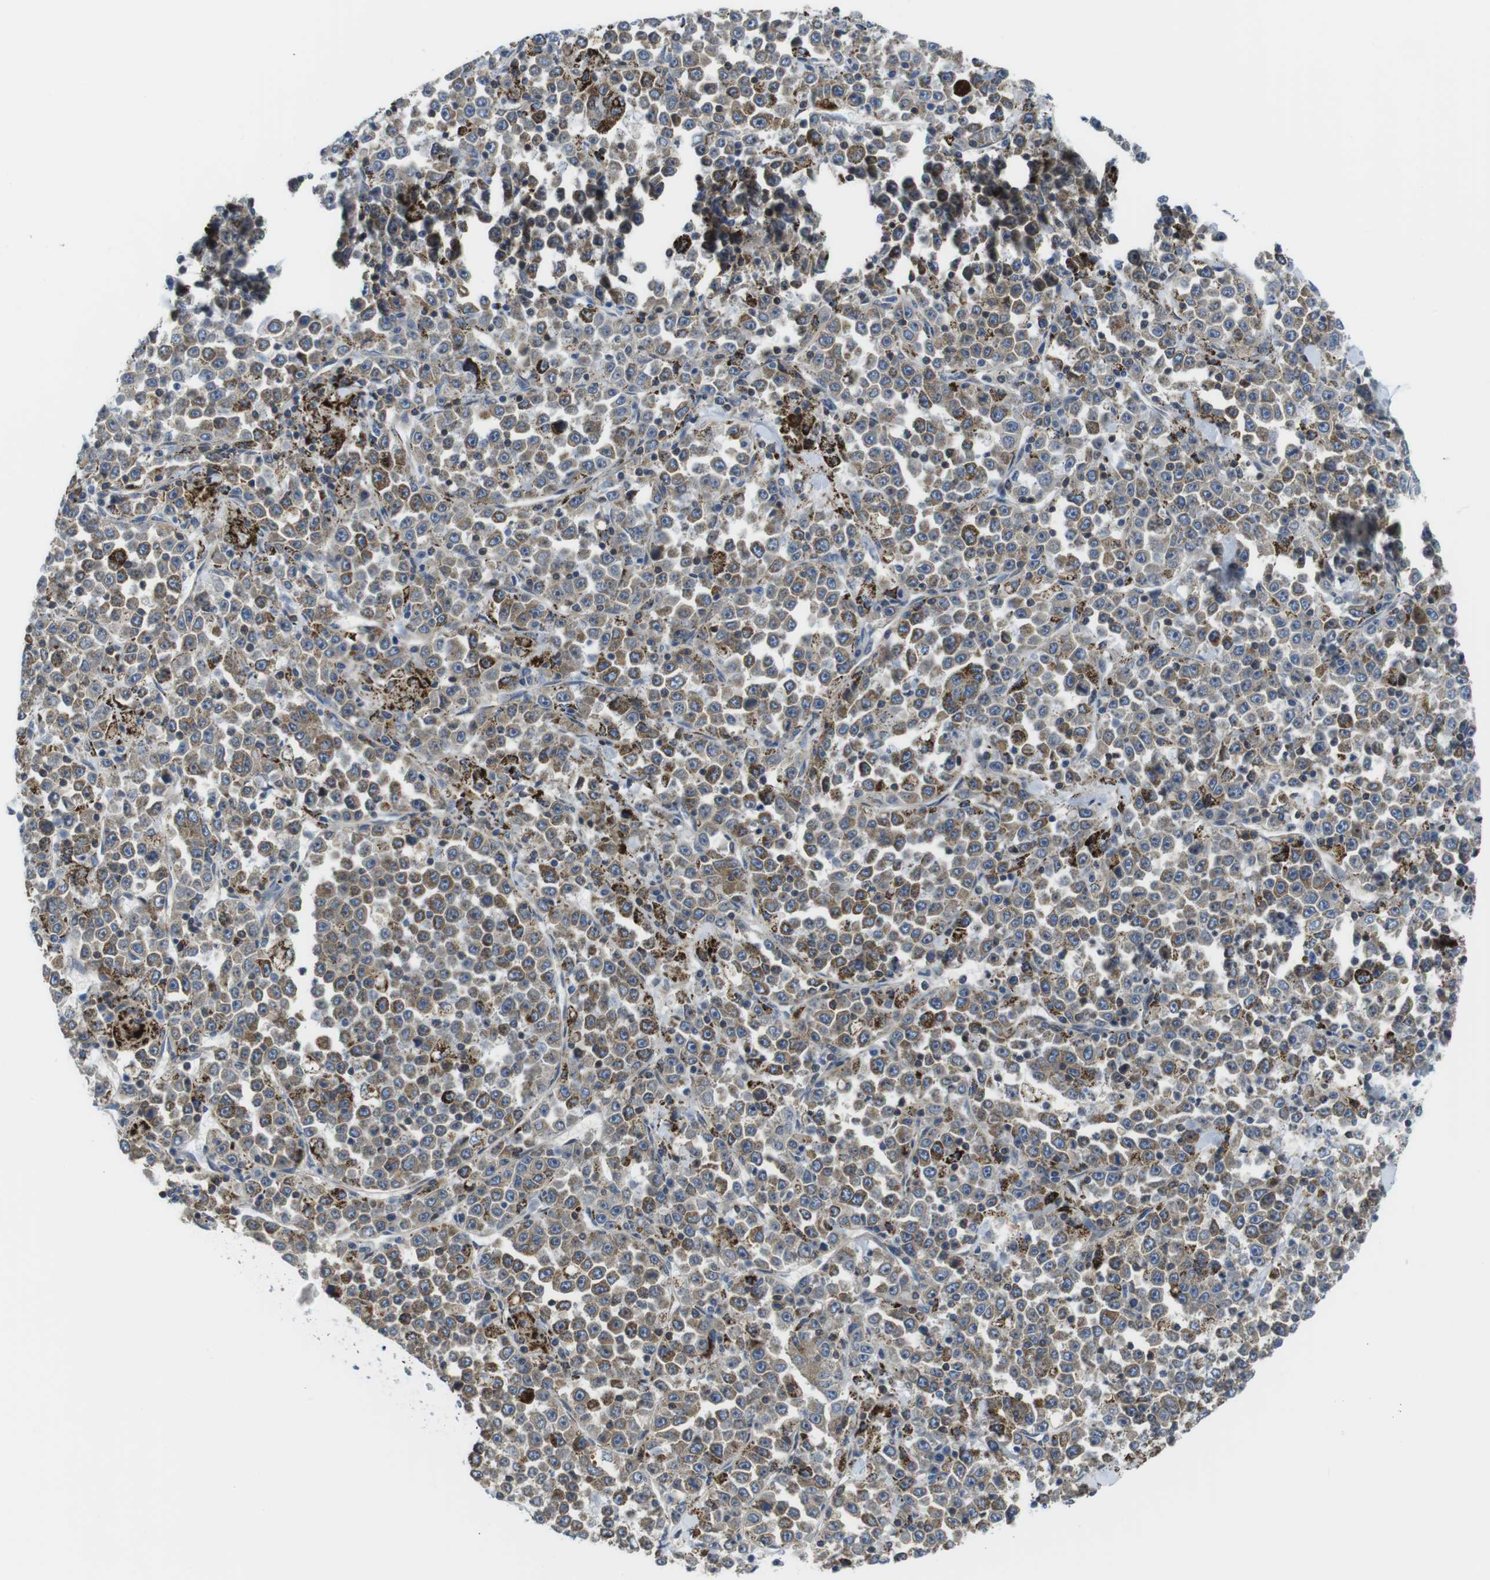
{"staining": {"intensity": "moderate", "quantity": "25%-75%", "location": "cytoplasmic/membranous"}, "tissue": "stomach cancer", "cell_type": "Tumor cells", "image_type": "cancer", "snomed": [{"axis": "morphology", "description": "Normal tissue, NOS"}, {"axis": "morphology", "description": "Adenocarcinoma, NOS"}, {"axis": "topography", "description": "Stomach, upper"}, {"axis": "topography", "description": "Stomach"}], "caption": "This photomicrograph exhibits adenocarcinoma (stomach) stained with IHC to label a protein in brown. The cytoplasmic/membranous of tumor cells show moderate positivity for the protein. Nuclei are counter-stained blue.", "gene": "KCNE3", "patient": {"sex": "male", "age": 59}}